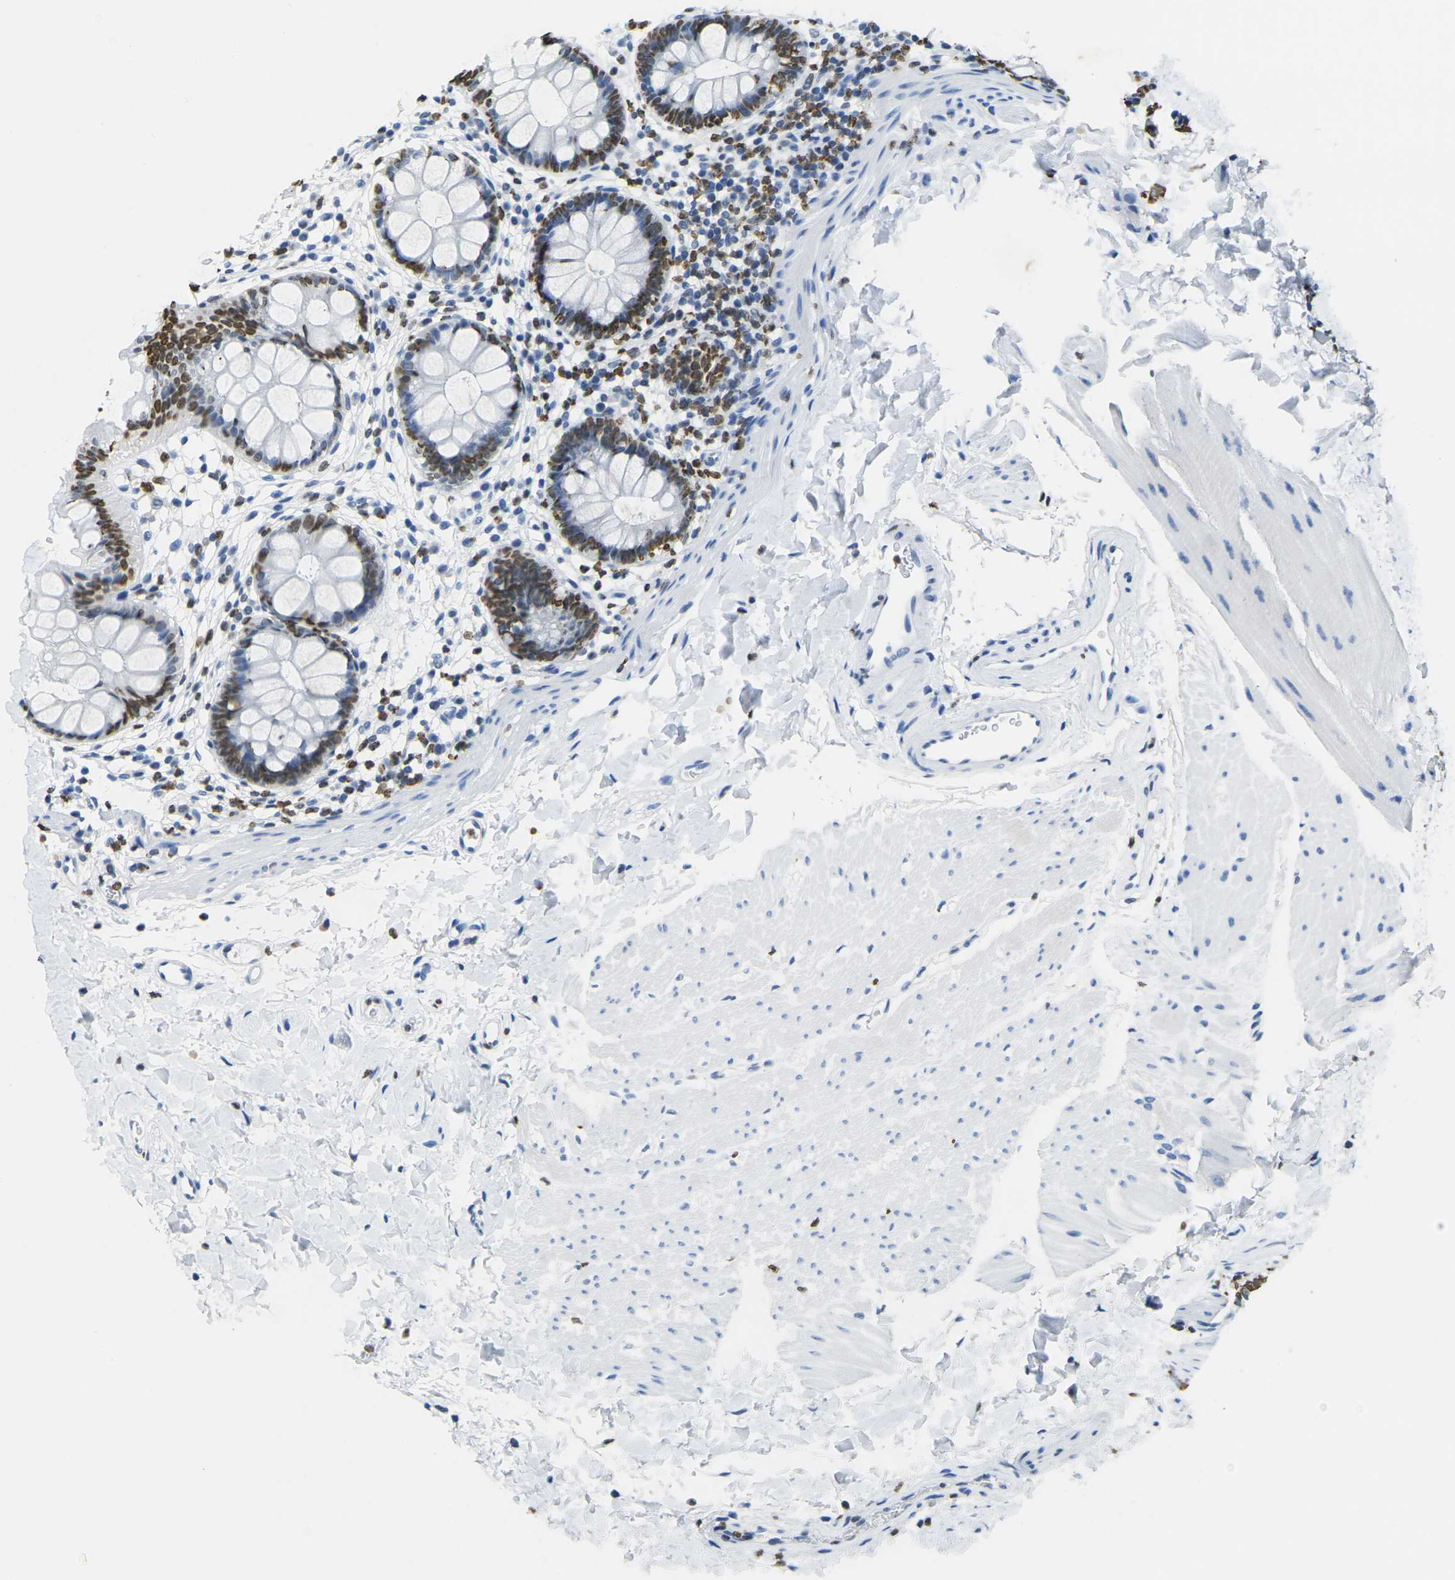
{"staining": {"intensity": "strong", "quantity": "25%-75%", "location": "nuclear"}, "tissue": "rectum", "cell_type": "Glandular cells", "image_type": "normal", "snomed": [{"axis": "morphology", "description": "Normal tissue, NOS"}, {"axis": "topography", "description": "Rectum"}], "caption": "Benign rectum shows strong nuclear expression in about 25%-75% of glandular cells, visualized by immunohistochemistry.", "gene": "DRAXIN", "patient": {"sex": "female", "age": 24}}